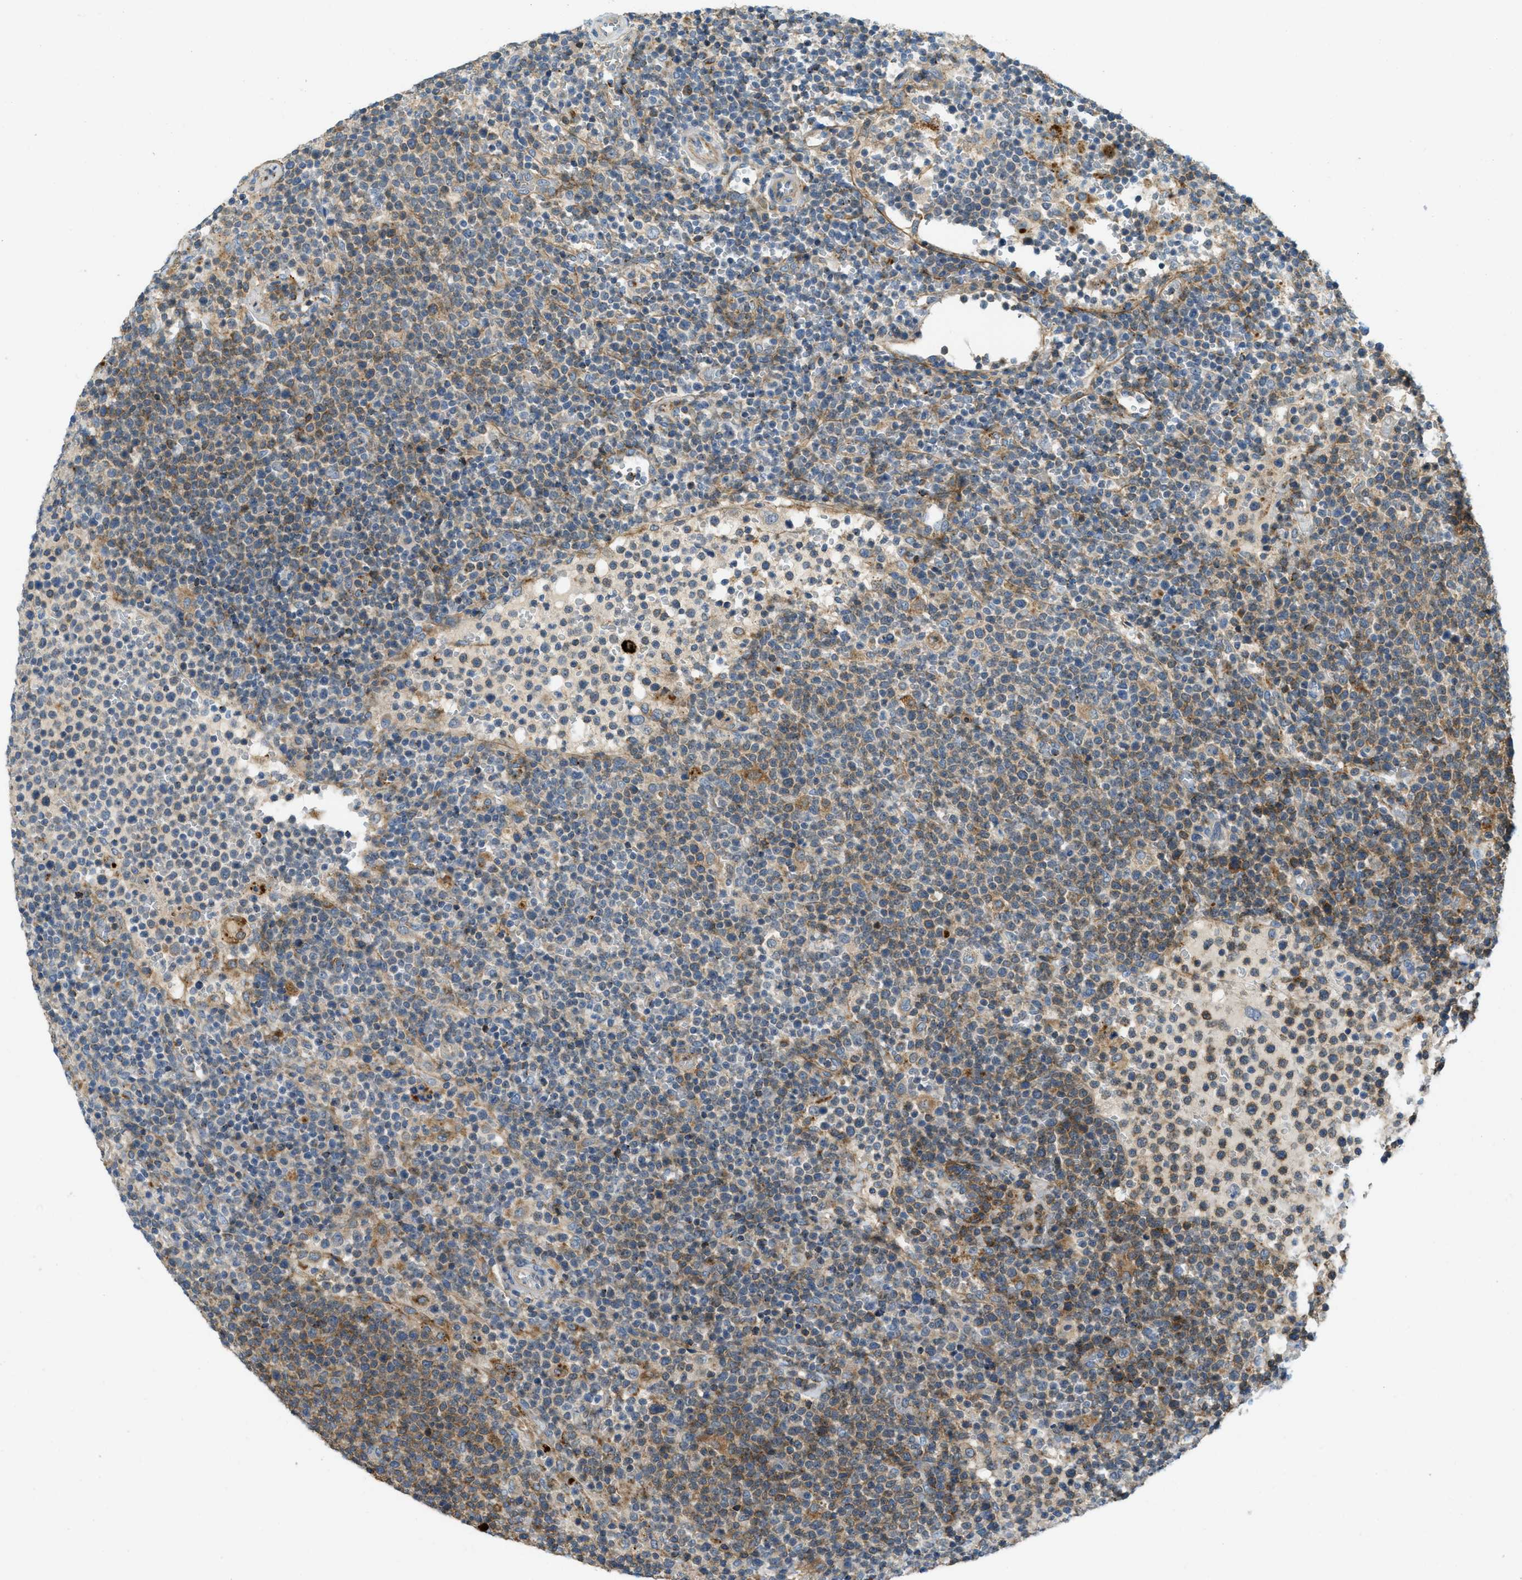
{"staining": {"intensity": "moderate", "quantity": "25%-75%", "location": "cytoplasmic/membranous"}, "tissue": "lymphoma", "cell_type": "Tumor cells", "image_type": "cancer", "snomed": [{"axis": "morphology", "description": "Malignant lymphoma, non-Hodgkin's type, High grade"}, {"axis": "topography", "description": "Lymph node"}], "caption": "Immunohistochemistry (DAB) staining of human lymphoma exhibits moderate cytoplasmic/membranous protein positivity in about 25%-75% of tumor cells.", "gene": "PLBD2", "patient": {"sex": "male", "age": 61}}